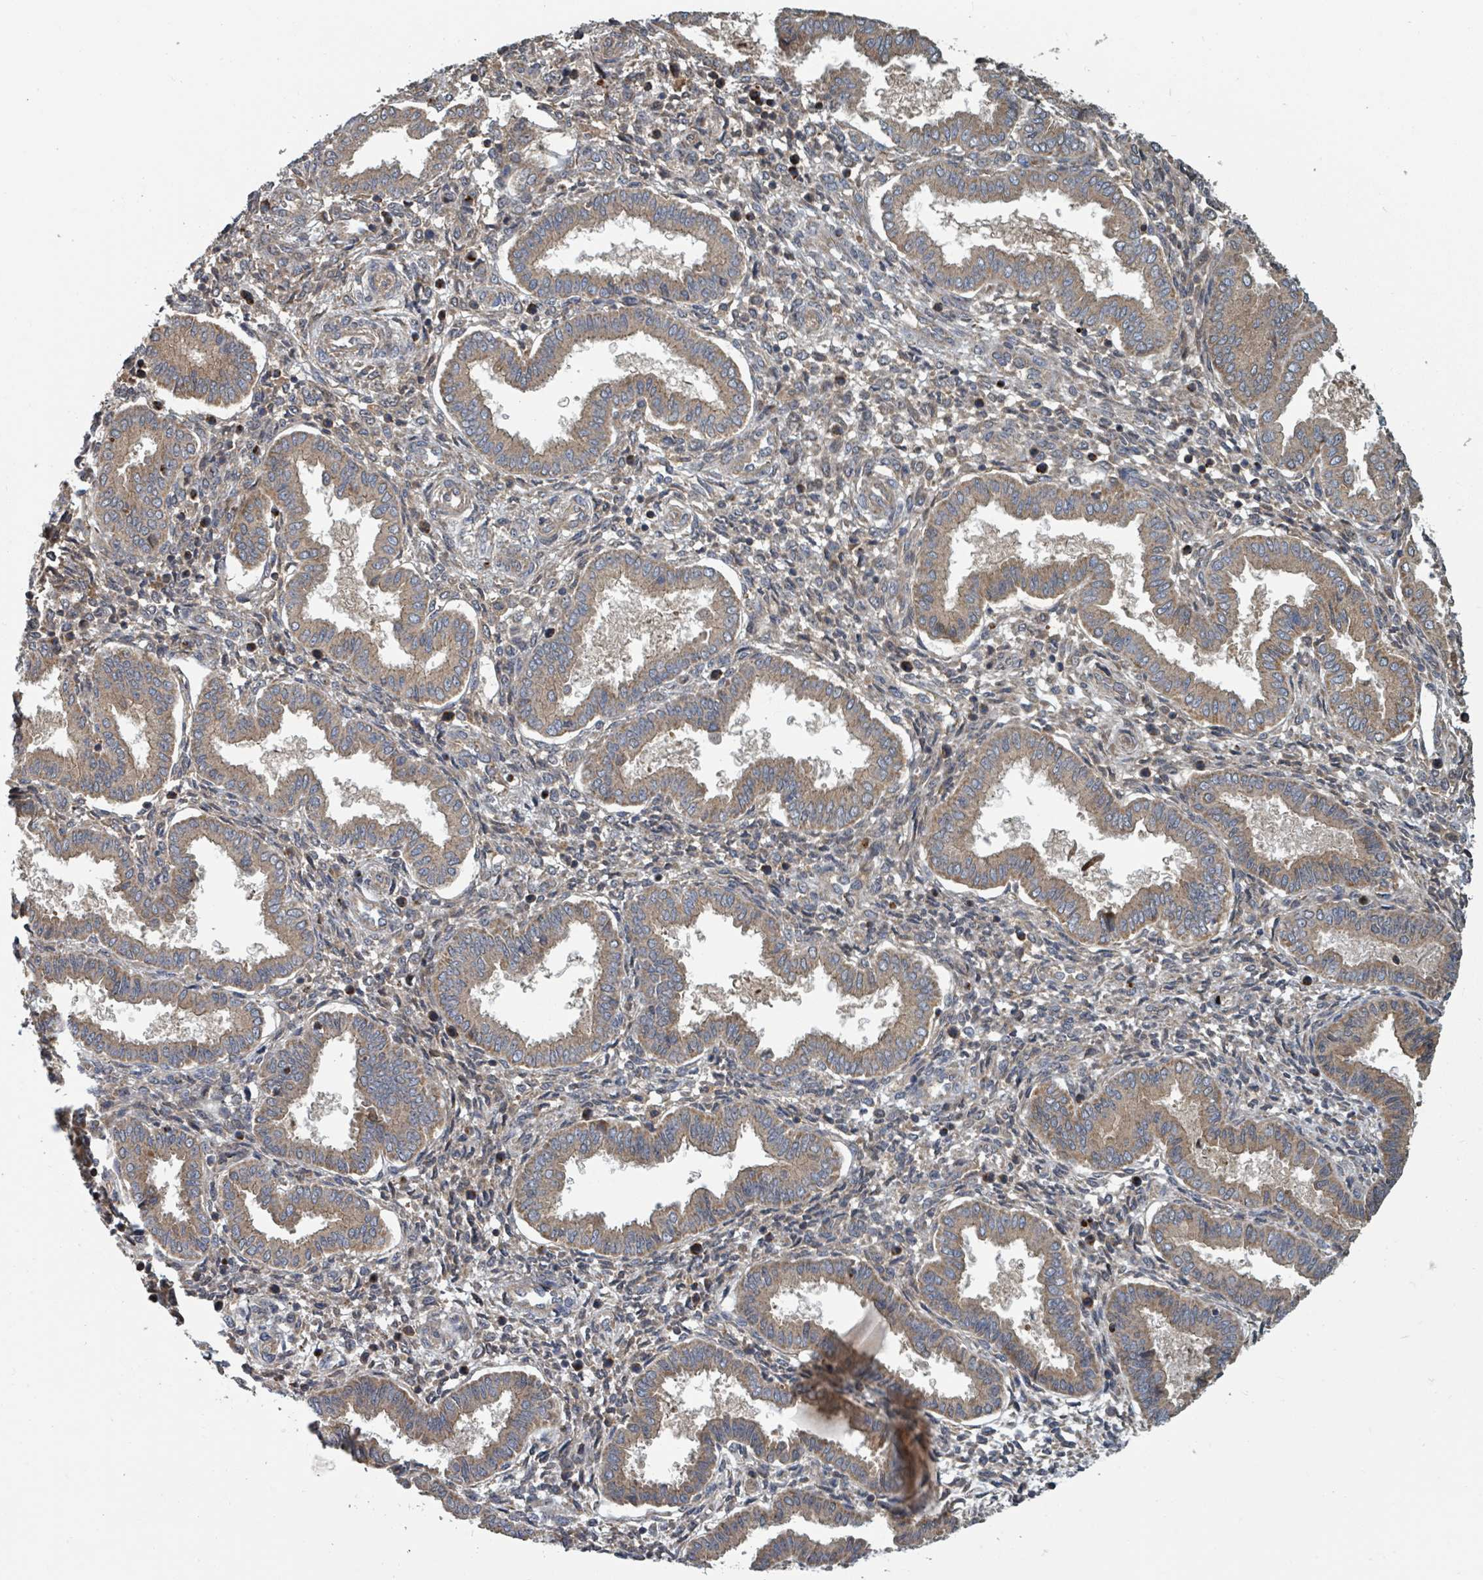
{"staining": {"intensity": "weak", "quantity": "25%-75%", "location": "cytoplasmic/membranous"}, "tissue": "endometrium", "cell_type": "Cells in endometrial stroma", "image_type": "normal", "snomed": [{"axis": "morphology", "description": "Normal tissue, NOS"}, {"axis": "topography", "description": "Endometrium"}], "caption": "Human endometrium stained with a brown dye displays weak cytoplasmic/membranous positive expression in about 25%-75% of cells in endometrial stroma.", "gene": "DPM1", "patient": {"sex": "female", "age": 24}}